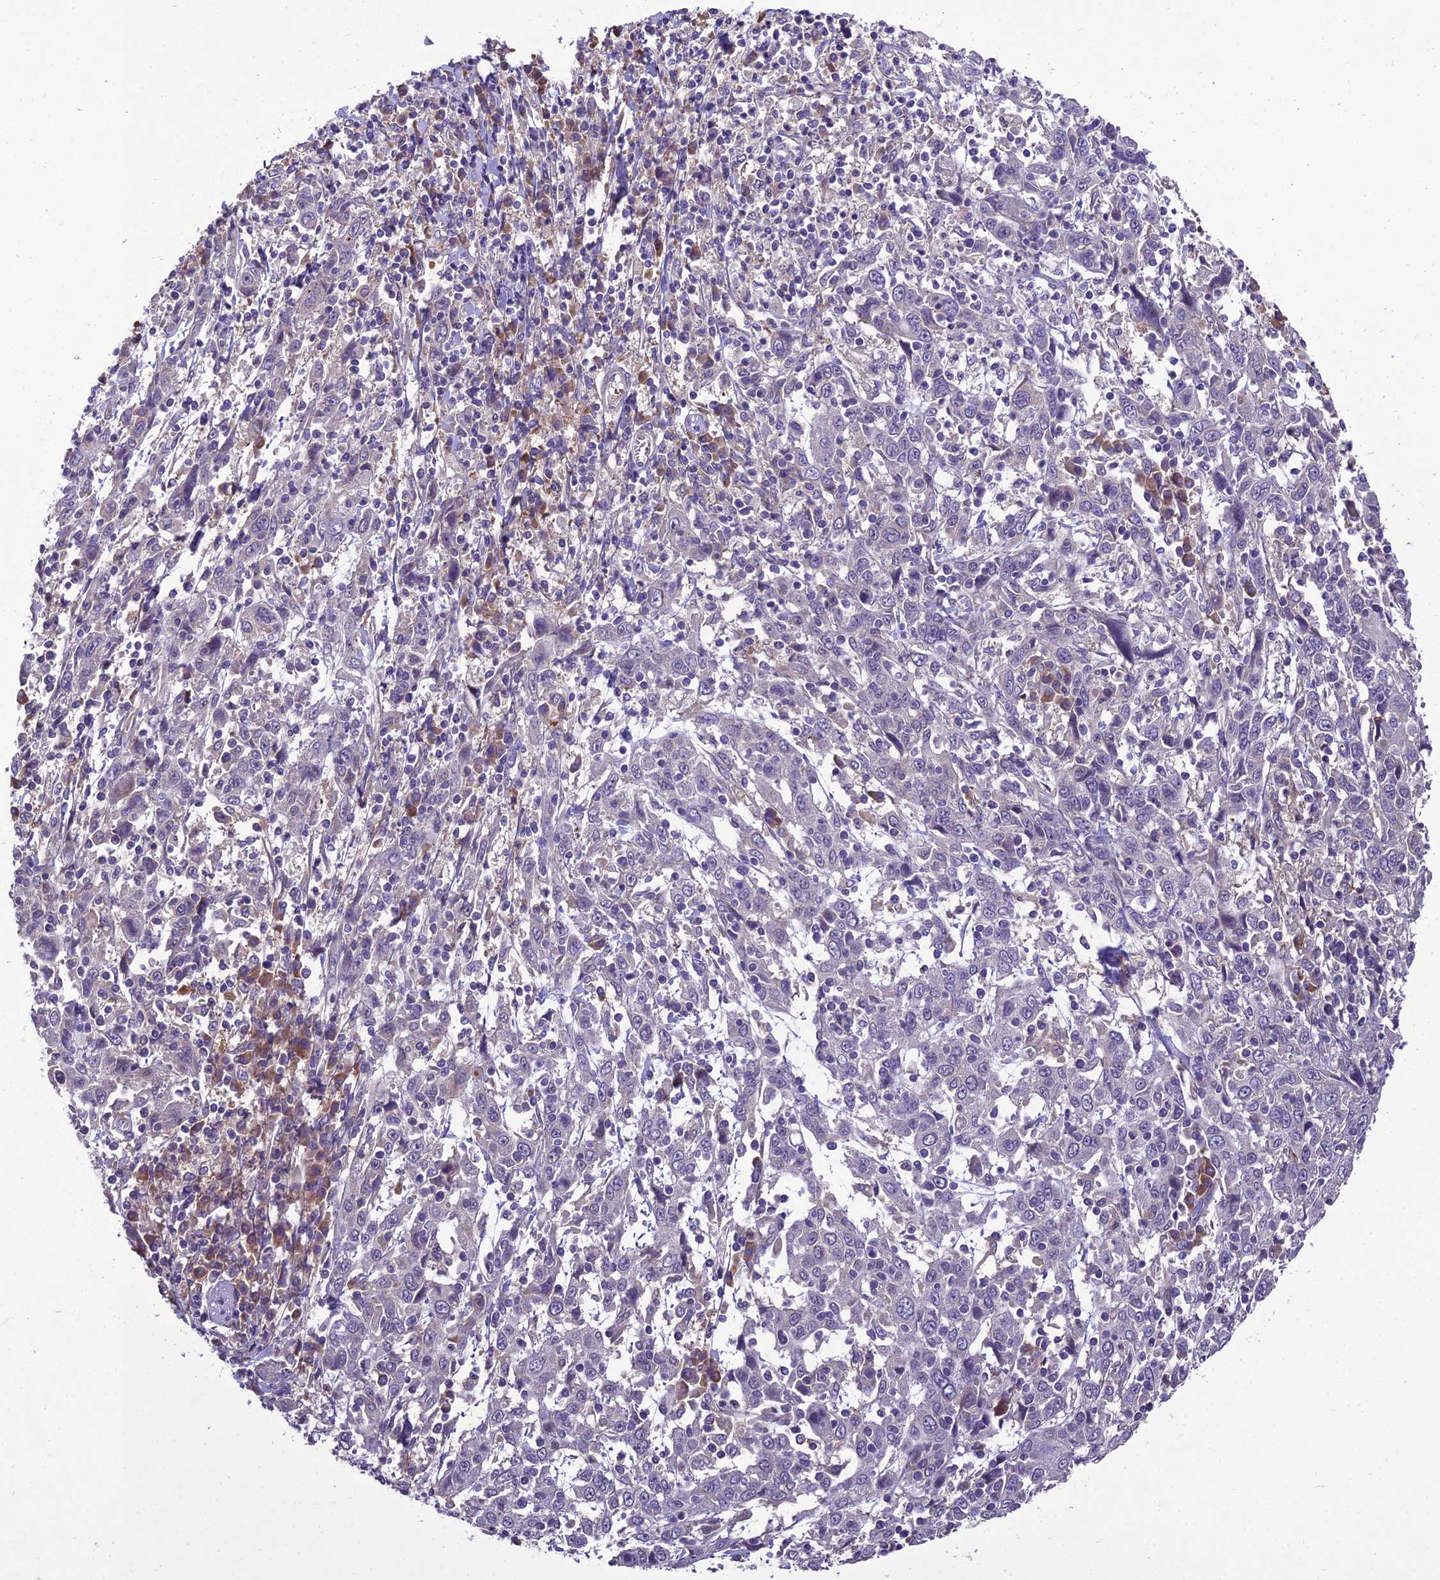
{"staining": {"intensity": "negative", "quantity": "none", "location": "none"}, "tissue": "cervical cancer", "cell_type": "Tumor cells", "image_type": "cancer", "snomed": [{"axis": "morphology", "description": "Squamous cell carcinoma, NOS"}, {"axis": "topography", "description": "Cervix"}], "caption": "This is a histopathology image of immunohistochemistry staining of cervical cancer, which shows no staining in tumor cells.", "gene": "CENPL", "patient": {"sex": "female", "age": 46}}